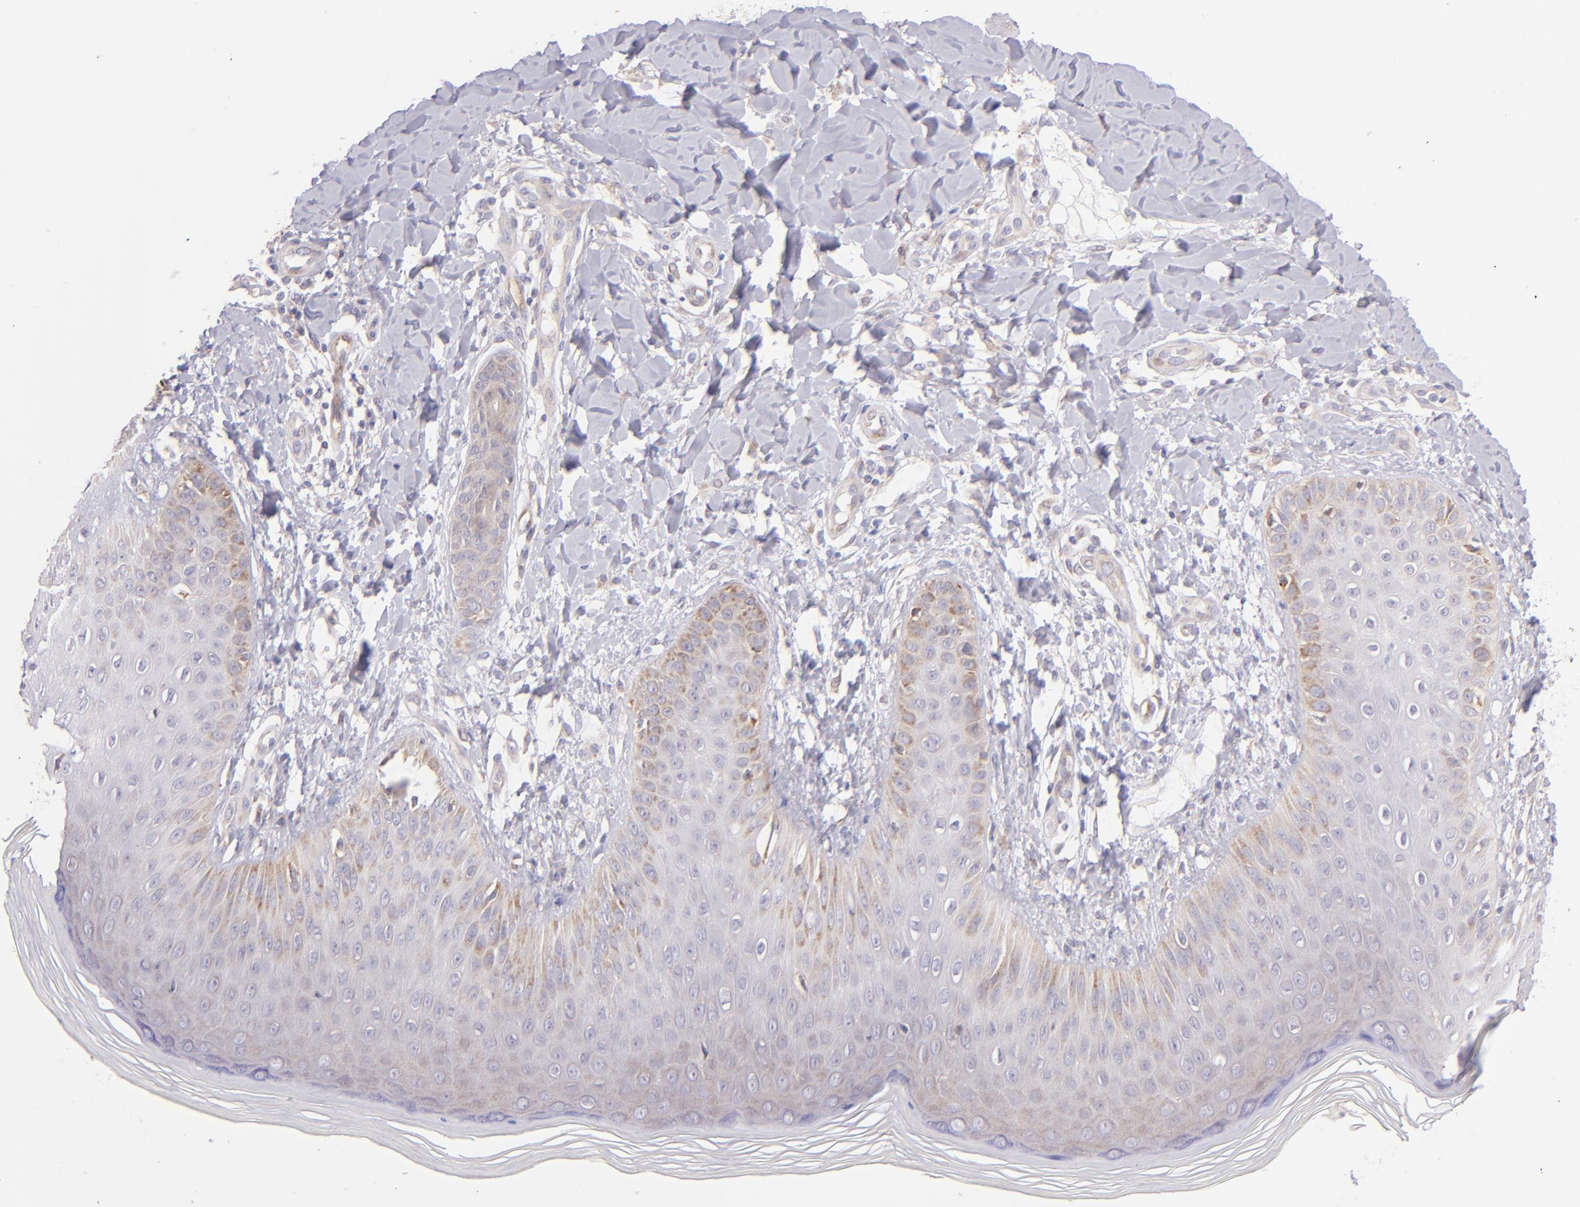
{"staining": {"intensity": "moderate", "quantity": ">75%", "location": "cytoplasmic/membranous"}, "tissue": "skin", "cell_type": "Epidermal cells", "image_type": "normal", "snomed": [{"axis": "morphology", "description": "Normal tissue, NOS"}, {"axis": "morphology", "description": "Inflammation, NOS"}, {"axis": "topography", "description": "Soft tissue"}, {"axis": "topography", "description": "Anal"}], "caption": "The immunohistochemical stain shows moderate cytoplasmic/membranous staining in epidermal cells of normal skin. Ihc stains the protein of interest in brown and the nuclei are stained blue.", "gene": "SH2D4A", "patient": {"sex": "female", "age": 15}}